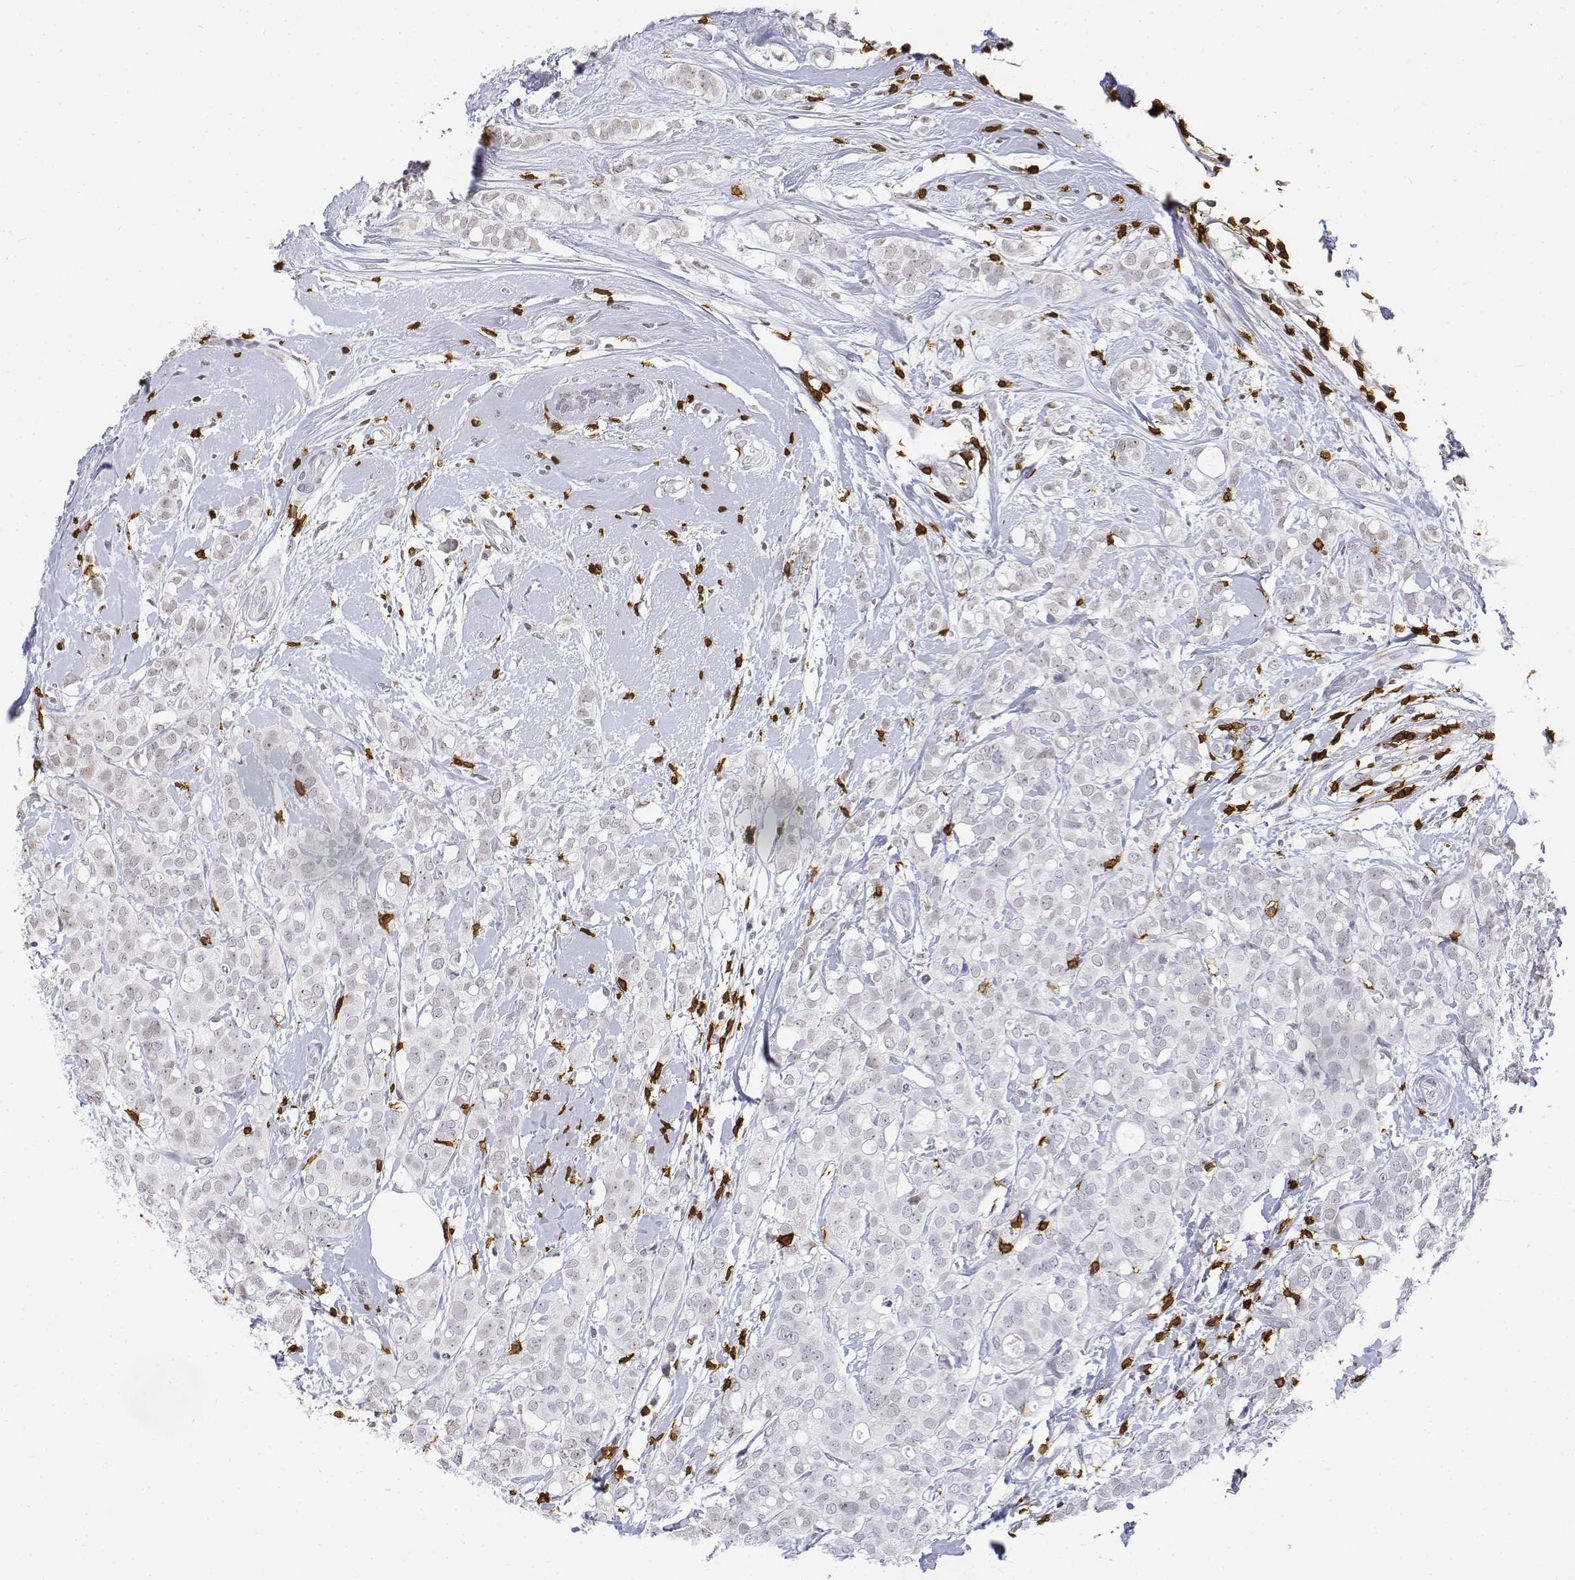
{"staining": {"intensity": "negative", "quantity": "none", "location": "none"}, "tissue": "breast cancer", "cell_type": "Tumor cells", "image_type": "cancer", "snomed": [{"axis": "morphology", "description": "Duct carcinoma"}, {"axis": "topography", "description": "Breast"}], "caption": "High magnification brightfield microscopy of breast cancer stained with DAB (3,3'-diaminobenzidine) (brown) and counterstained with hematoxylin (blue): tumor cells show no significant positivity.", "gene": "CD3E", "patient": {"sex": "female", "age": 40}}